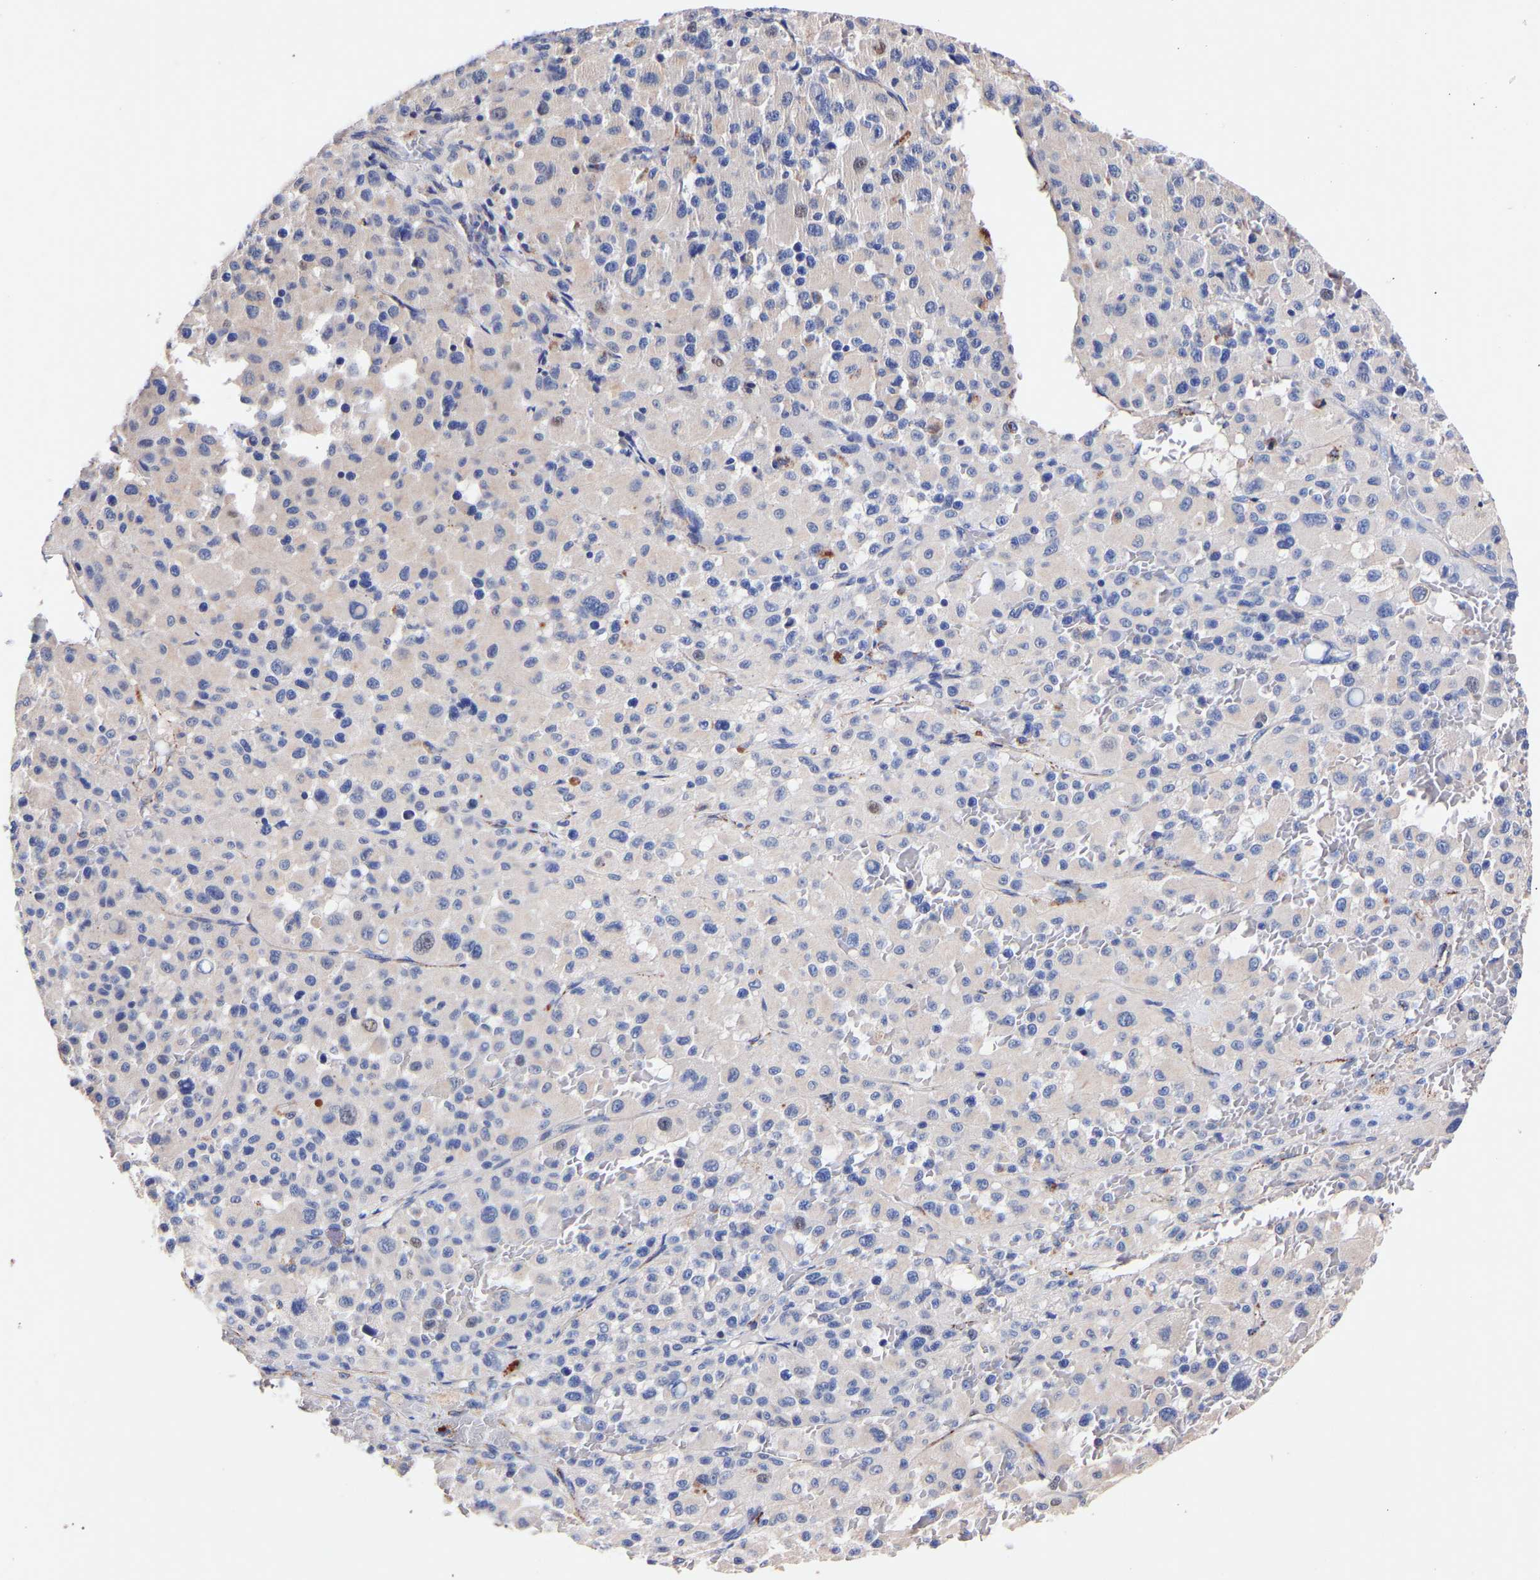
{"staining": {"intensity": "negative", "quantity": "none", "location": "none"}, "tissue": "melanoma", "cell_type": "Tumor cells", "image_type": "cancer", "snomed": [{"axis": "morphology", "description": "Malignant melanoma, Metastatic site"}, {"axis": "topography", "description": "Skin"}], "caption": "DAB immunohistochemical staining of human malignant melanoma (metastatic site) shows no significant staining in tumor cells.", "gene": "SEM1", "patient": {"sex": "female", "age": 74}}